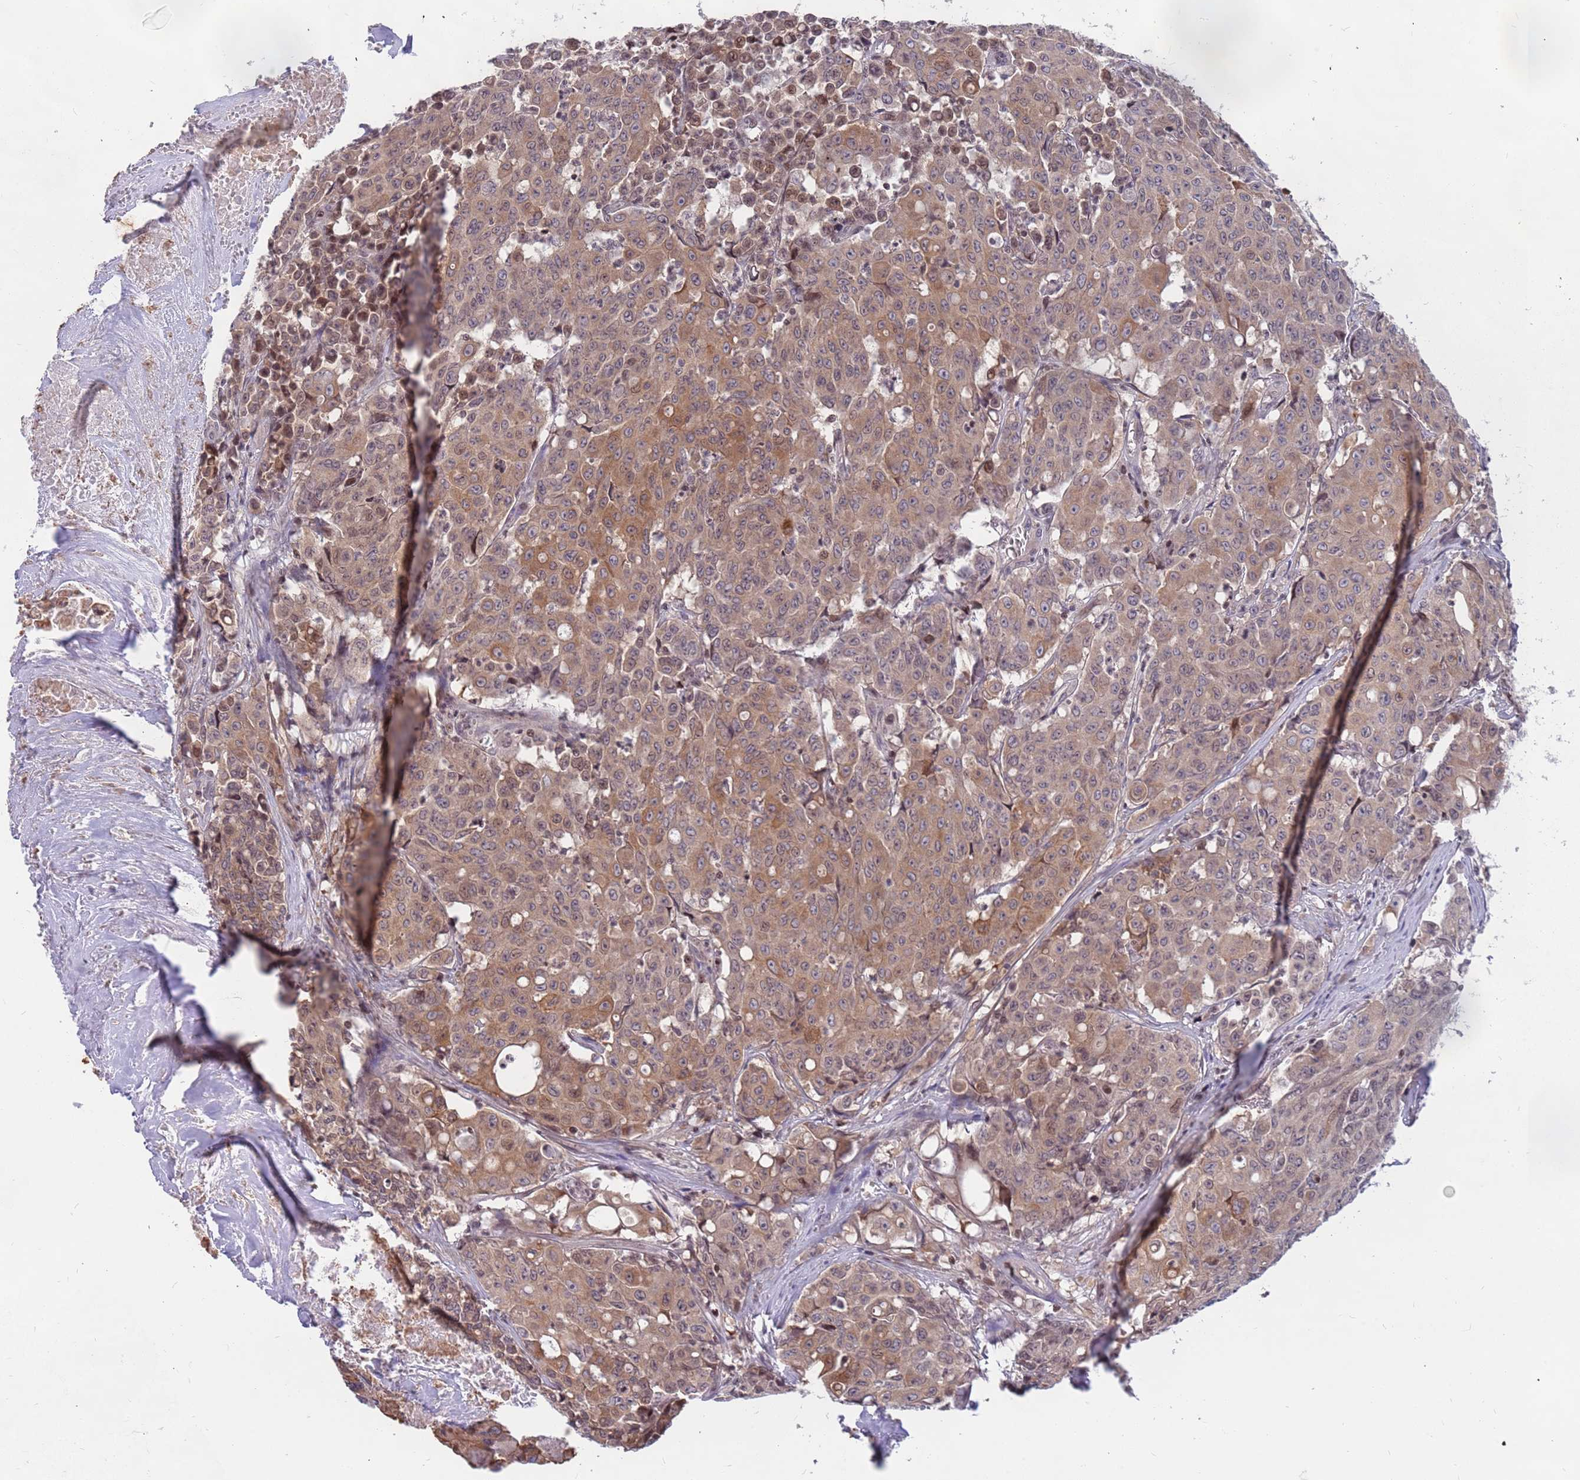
{"staining": {"intensity": "weak", "quantity": ">75%", "location": "cytoplasmic/membranous"}, "tissue": "colorectal cancer", "cell_type": "Tumor cells", "image_type": "cancer", "snomed": [{"axis": "morphology", "description": "Adenocarcinoma, NOS"}, {"axis": "topography", "description": "Colon"}], "caption": "IHC of human colorectal cancer shows low levels of weak cytoplasmic/membranous staining in about >75% of tumor cells.", "gene": "ARHGEF5", "patient": {"sex": "male", "age": 51}}